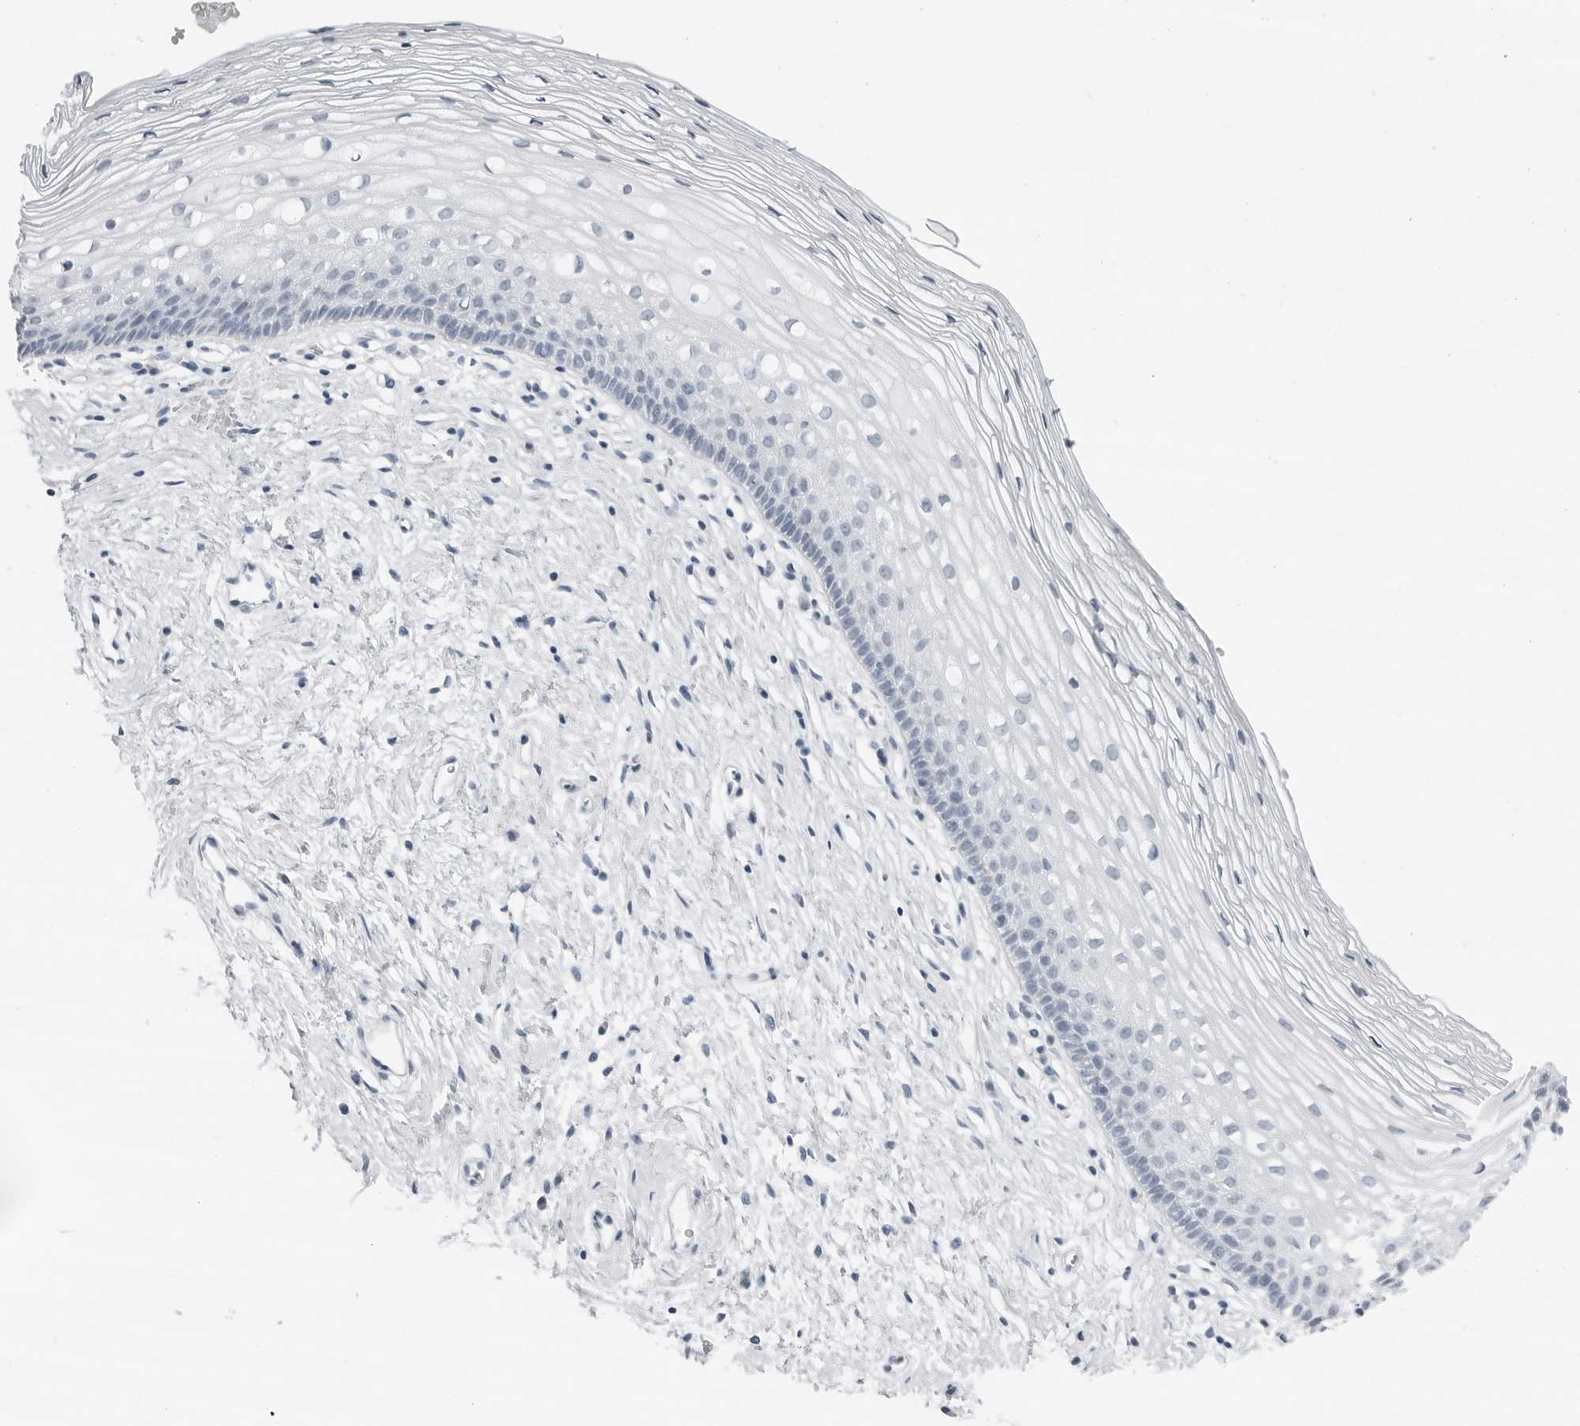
{"staining": {"intensity": "negative", "quantity": "none", "location": "none"}, "tissue": "cervix", "cell_type": "Glandular cells", "image_type": "normal", "snomed": [{"axis": "morphology", "description": "Normal tissue, NOS"}, {"axis": "topography", "description": "Cervix"}], "caption": "Cervix stained for a protein using immunohistochemistry (IHC) shows no expression glandular cells.", "gene": "XIRP1", "patient": {"sex": "female", "age": 27}}